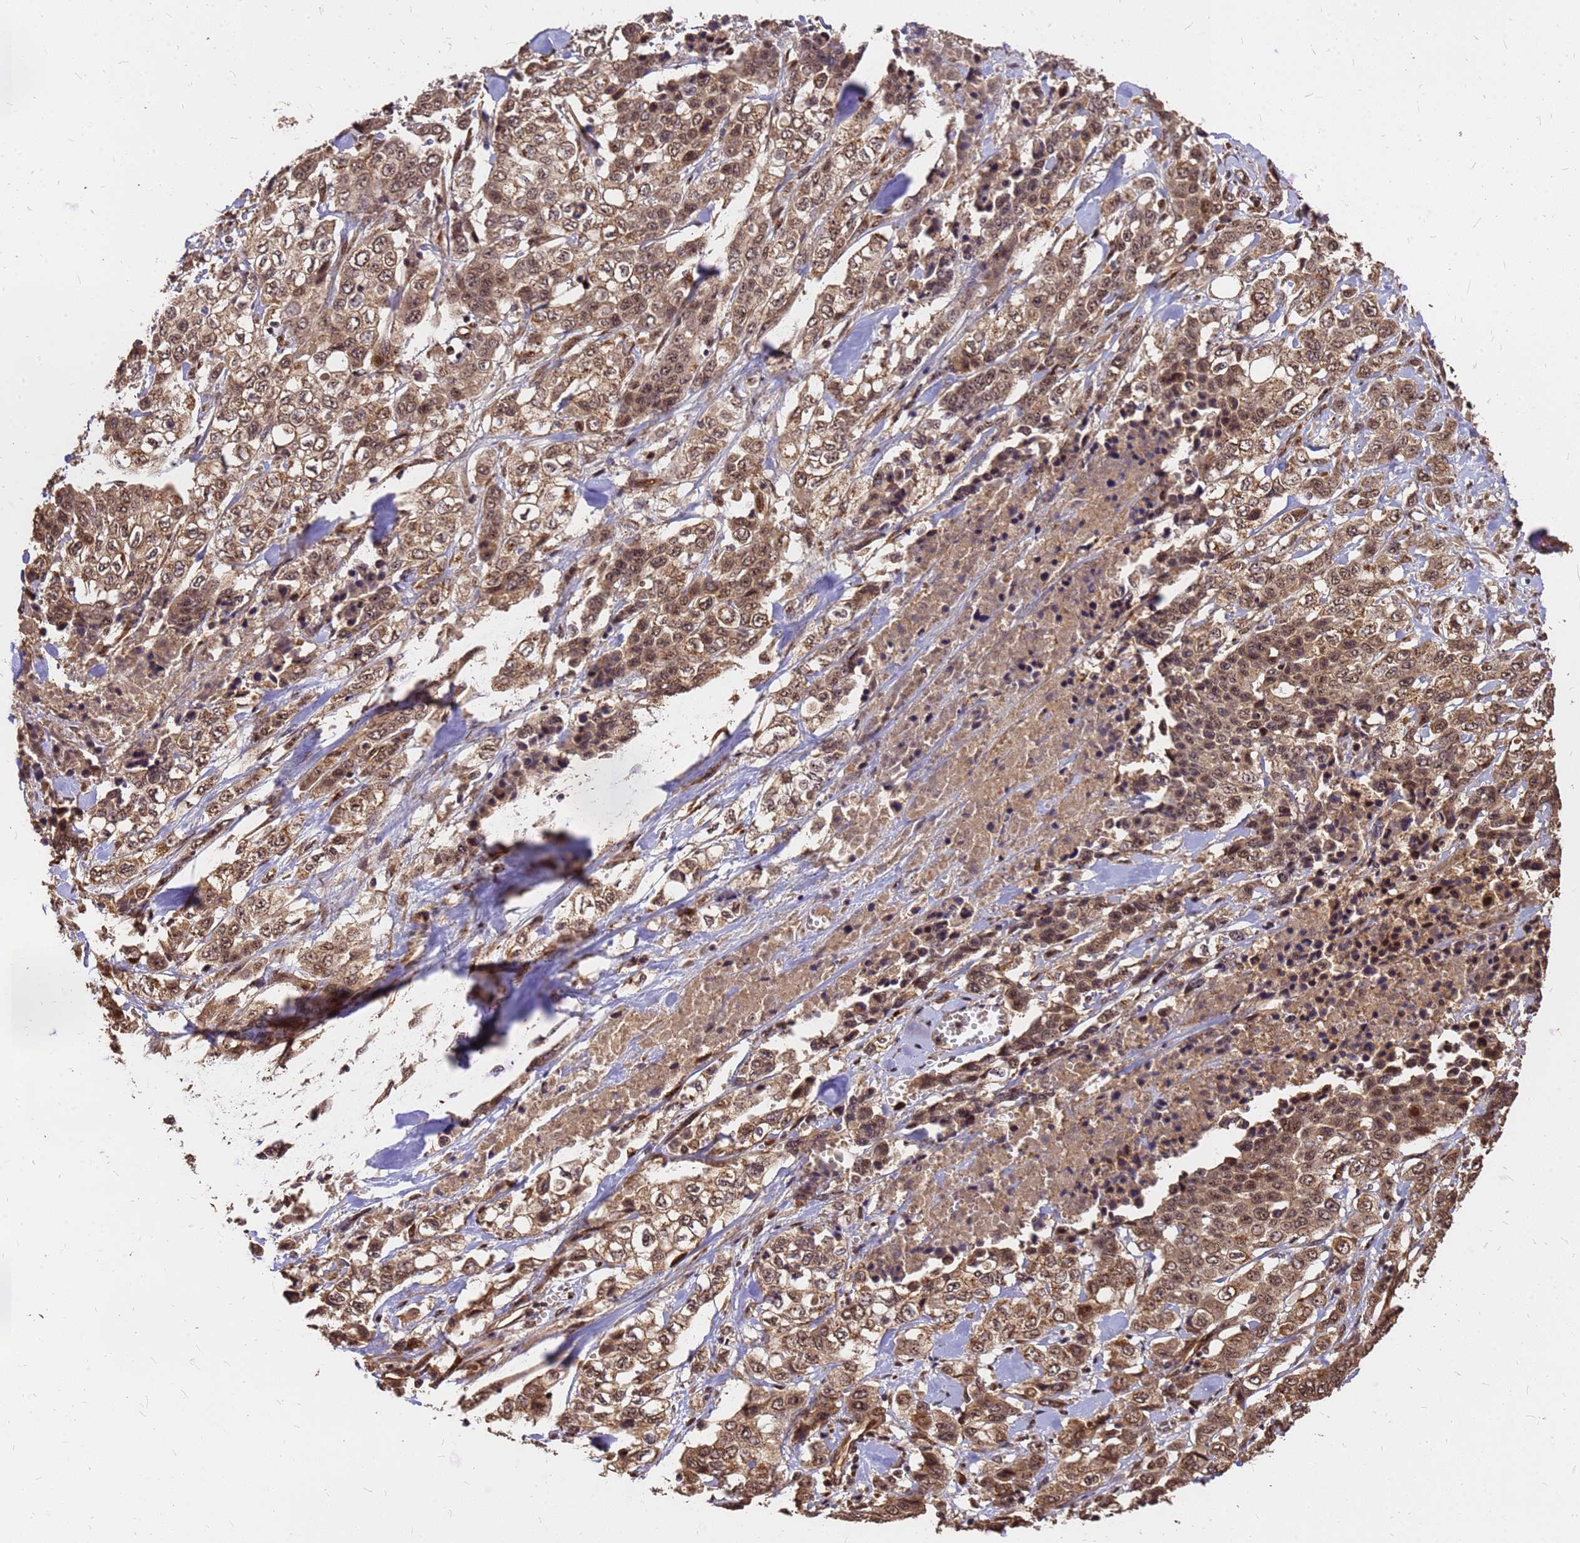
{"staining": {"intensity": "moderate", "quantity": ">75%", "location": "cytoplasmic/membranous,nuclear"}, "tissue": "stomach cancer", "cell_type": "Tumor cells", "image_type": "cancer", "snomed": [{"axis": "morphology", "description": "Adenocarcinoma, NOS"}, {"axis": "topography", "description": "Stomach, upper"}], "caption": "Tumor cells show medium levels of moderate cytoplasmic/membranous and nuclear expression in approximately >75% of cells in human stomach adenocarcinoma.", "gene": "GPATCH8", "patient": {"sex": "male", "age": 62}}